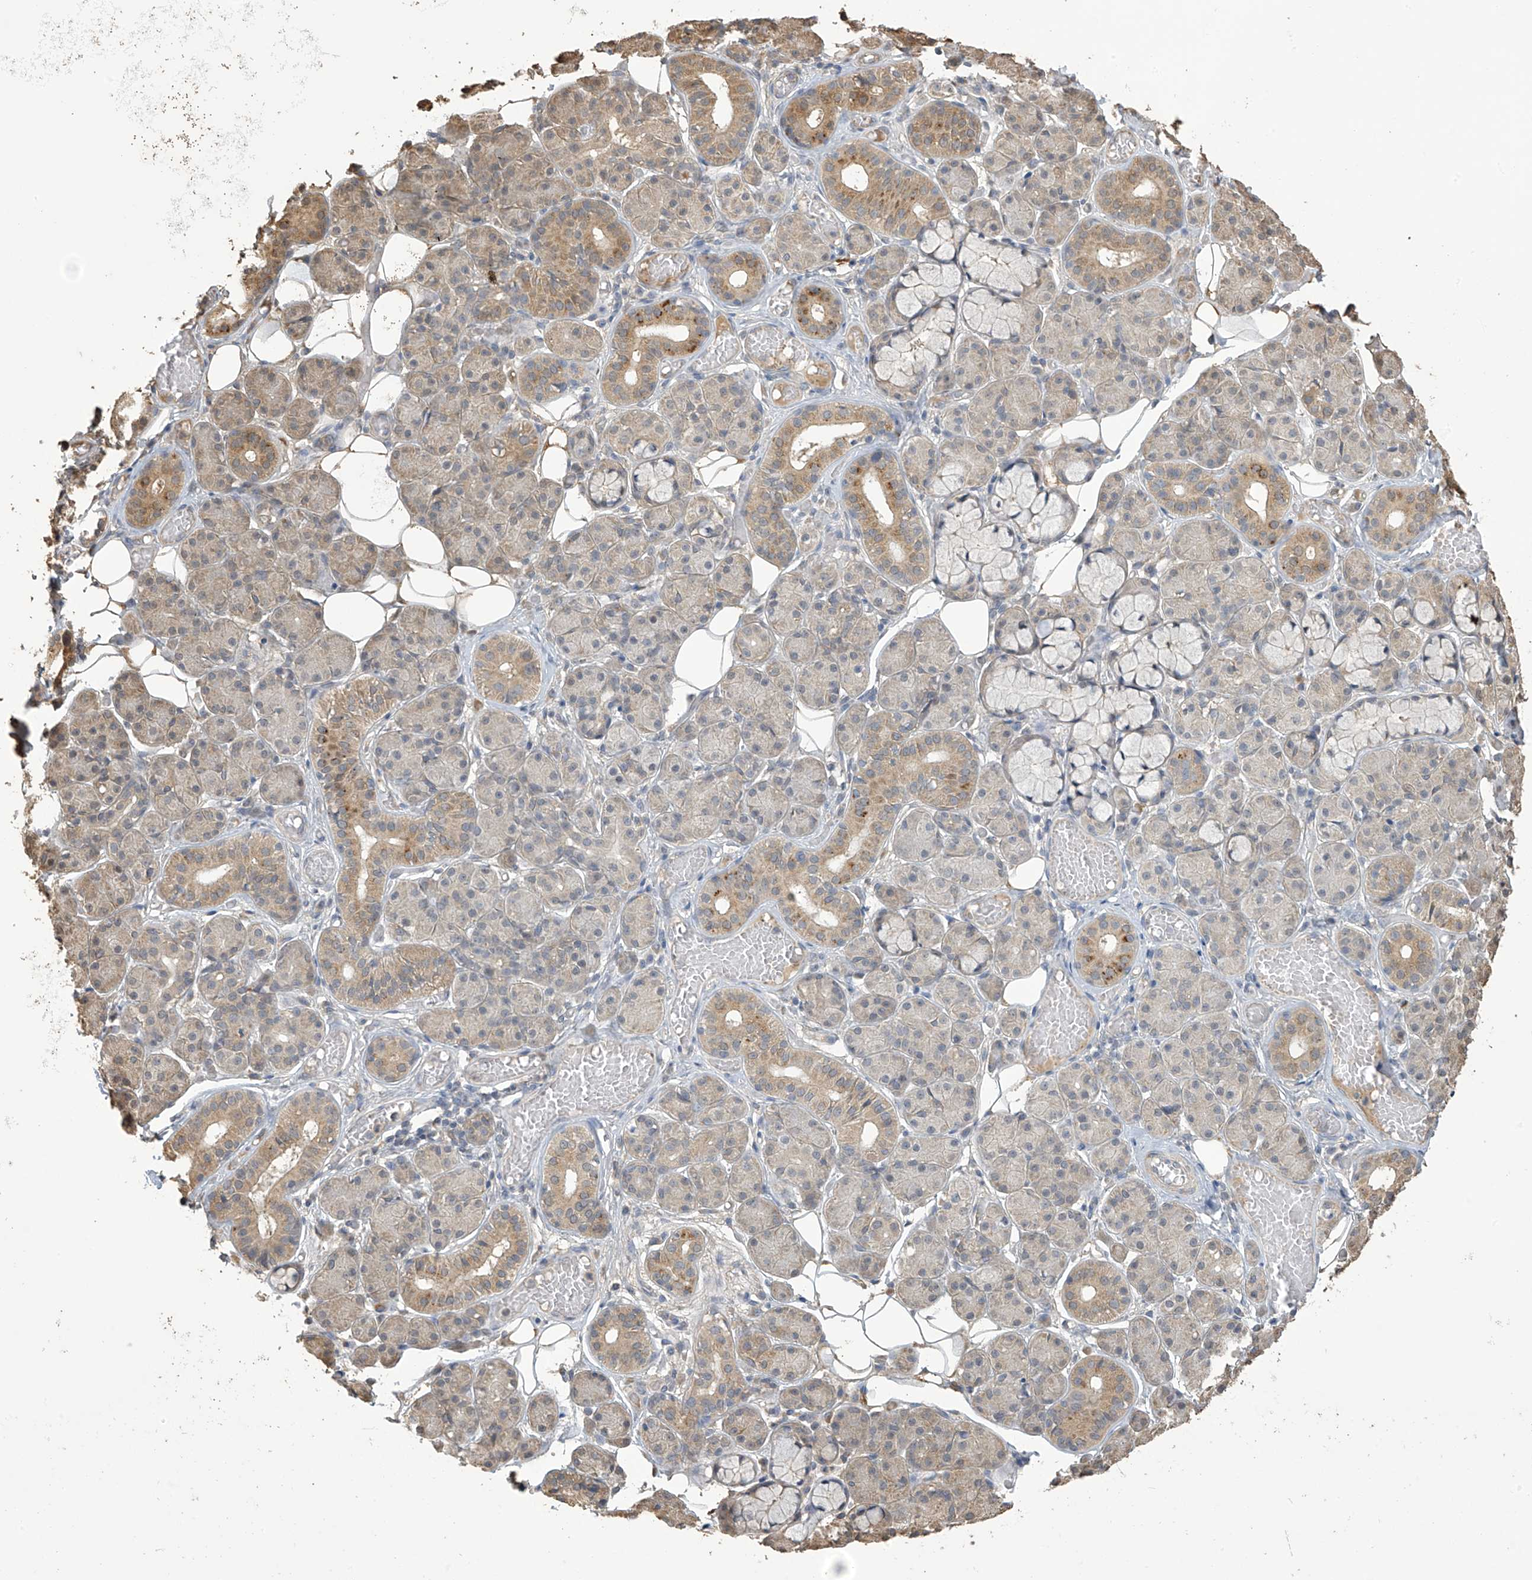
{"staining": {"intensity": "moderate", "quantity": "25%-75%", "location": "cytoplasmic/membranous"}, "tissue": "salivary gland", "cell_type": "Glandular cells", "image_type": "normal", "snomed": [{"axis": "morphology", "description": "Normal tissue, NOS"}, {"axis": "topography", "description": "Salivary gland"}], "caption": "This micrograph reveals IHC staining of normal human salivary gland, with medium moderate cytoplasmic/membranous positivity in approximately 25%-75% of glandular cells.", "gene": "SLFN14", "patient": {"sex": "male", "age": 63}}